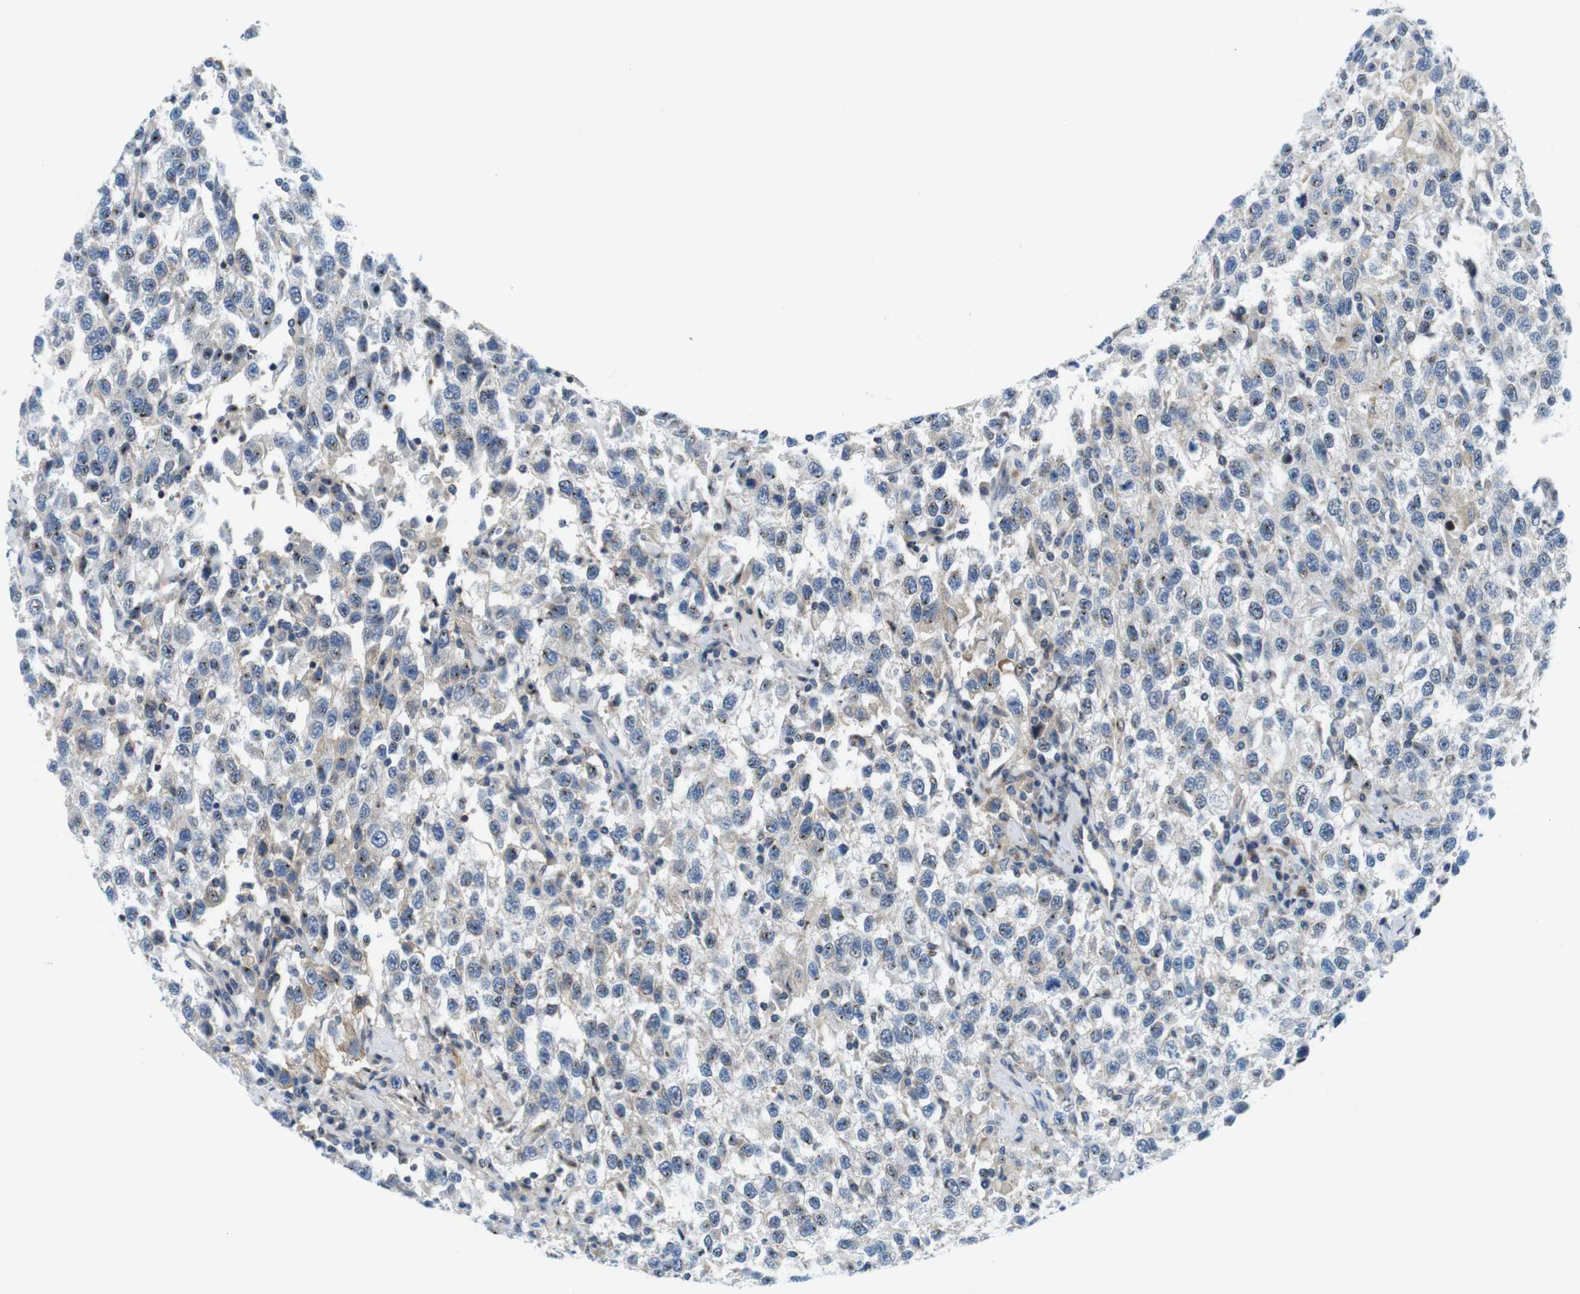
{"staining": {"intensity": "negative", "quantity": "none", "location": "none"}, "tissue": "testis cancer", "cell_type": "Tumor cells", "image_type": "cancer", "snomed": [{"axis": "morphology", "description": "Seminoma, NOS"}, {"axis": "topography", "description": "Testis"}], "caption": "Immunohistochemical staining of human testis seminoma displays no significant expression in tumor cells.", "gene": "ZDHHC3", "patient": {"sex": "male", "age": 41}}